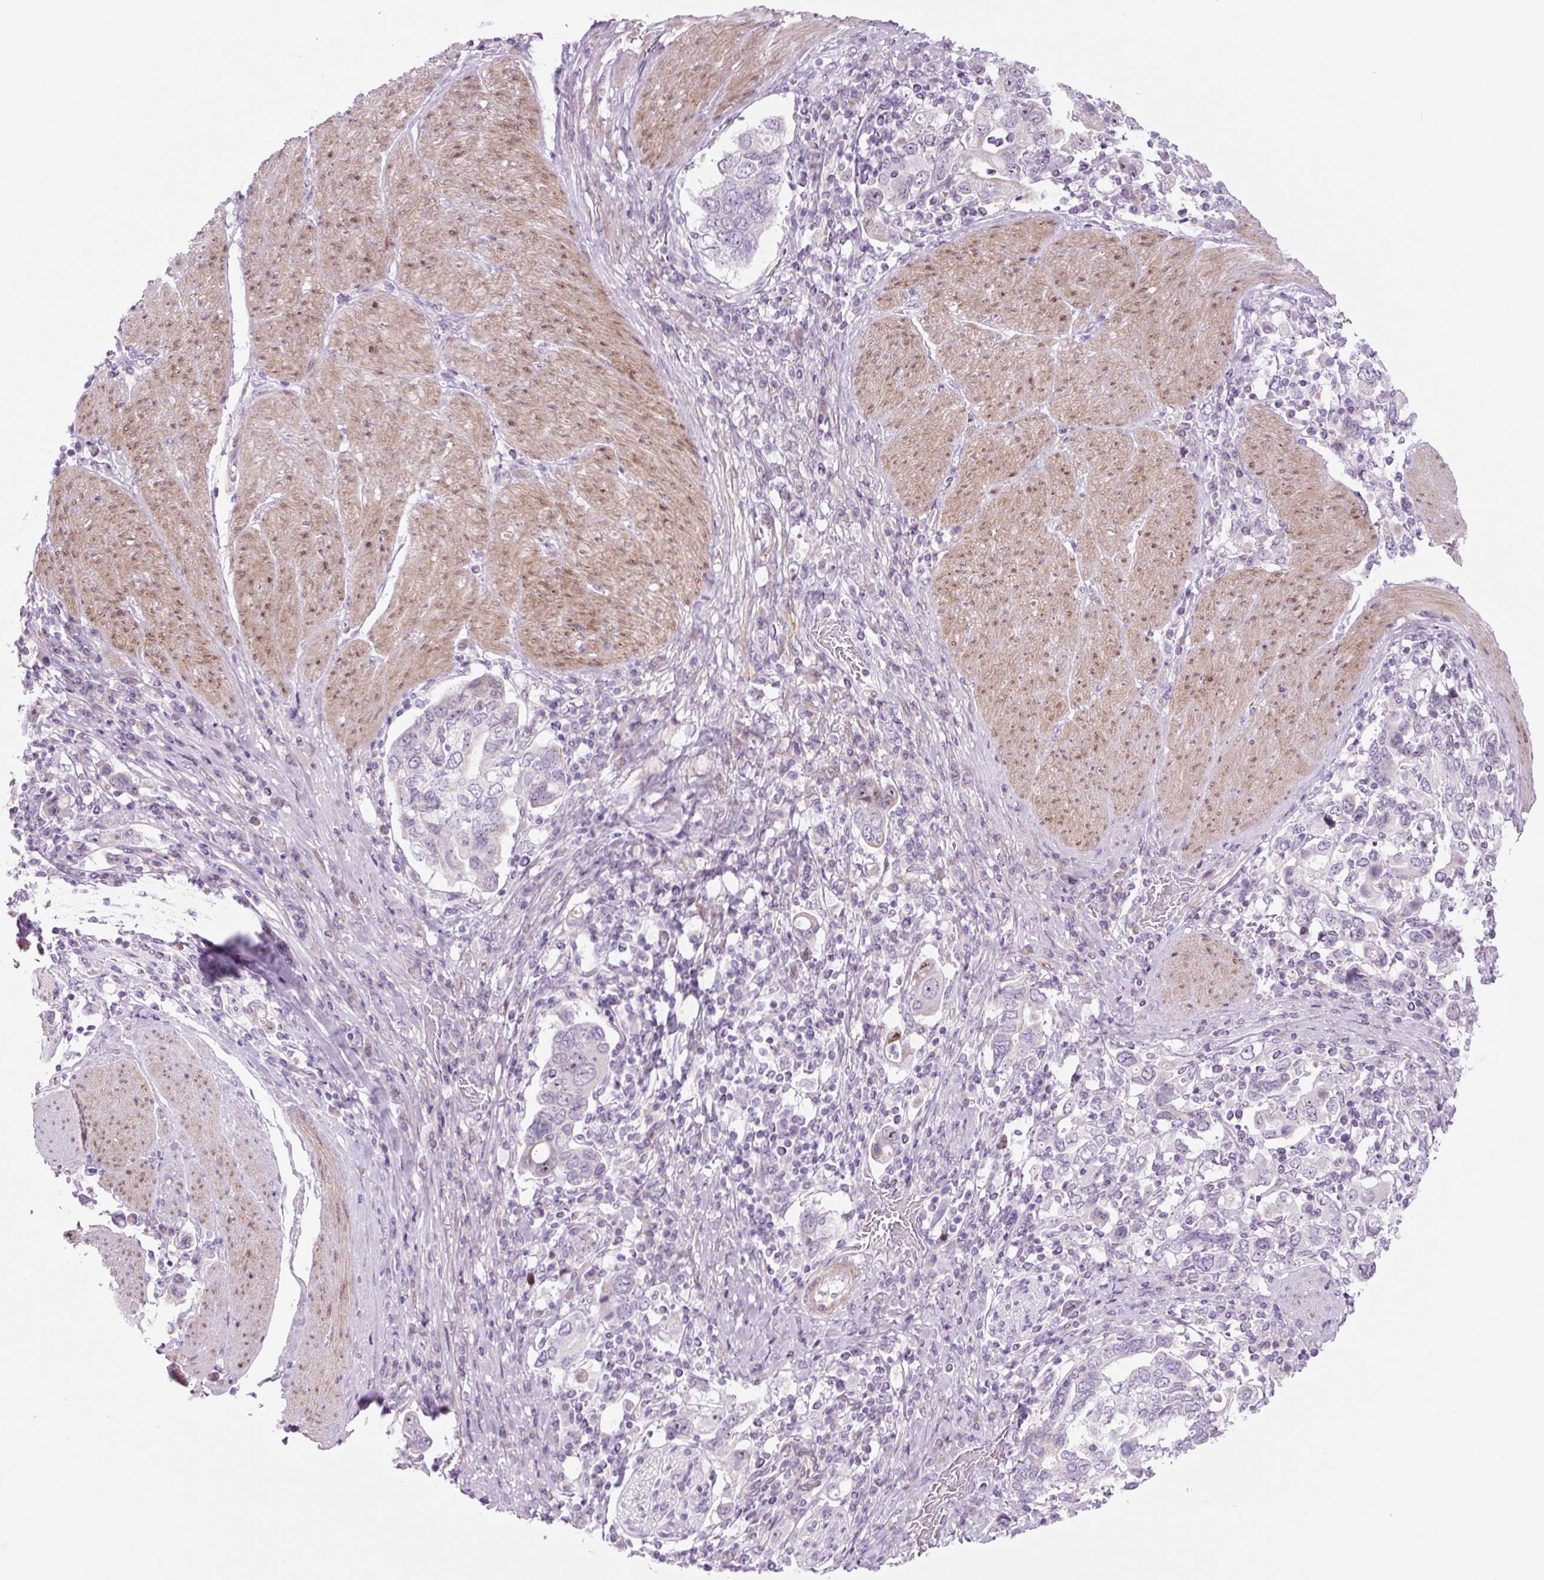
{"staining": {"intensity": "negative", "quantity": "none", "location": "none"}, "tissue": "stomach cancer", "cell_type": "Tumor cells", "image_type": "cancer", "snomed": [{"axis": "morphology", "description": "Adenocarcinoma, NOS"}, {"axis": "topography", "description": "Stomach, upper"}, {"axis": "topography", "description": "Stomach"}], "caption": "Immunohistochemistry micrograph of neoplastic tissue: human stomach adenocarcinoma stained with DAB (3,3'-diaminobenzidine) reveals no significant protein staining in tumor cells.", "gene": "RRS1", "patient": {"sex": "male", "age": 62}}